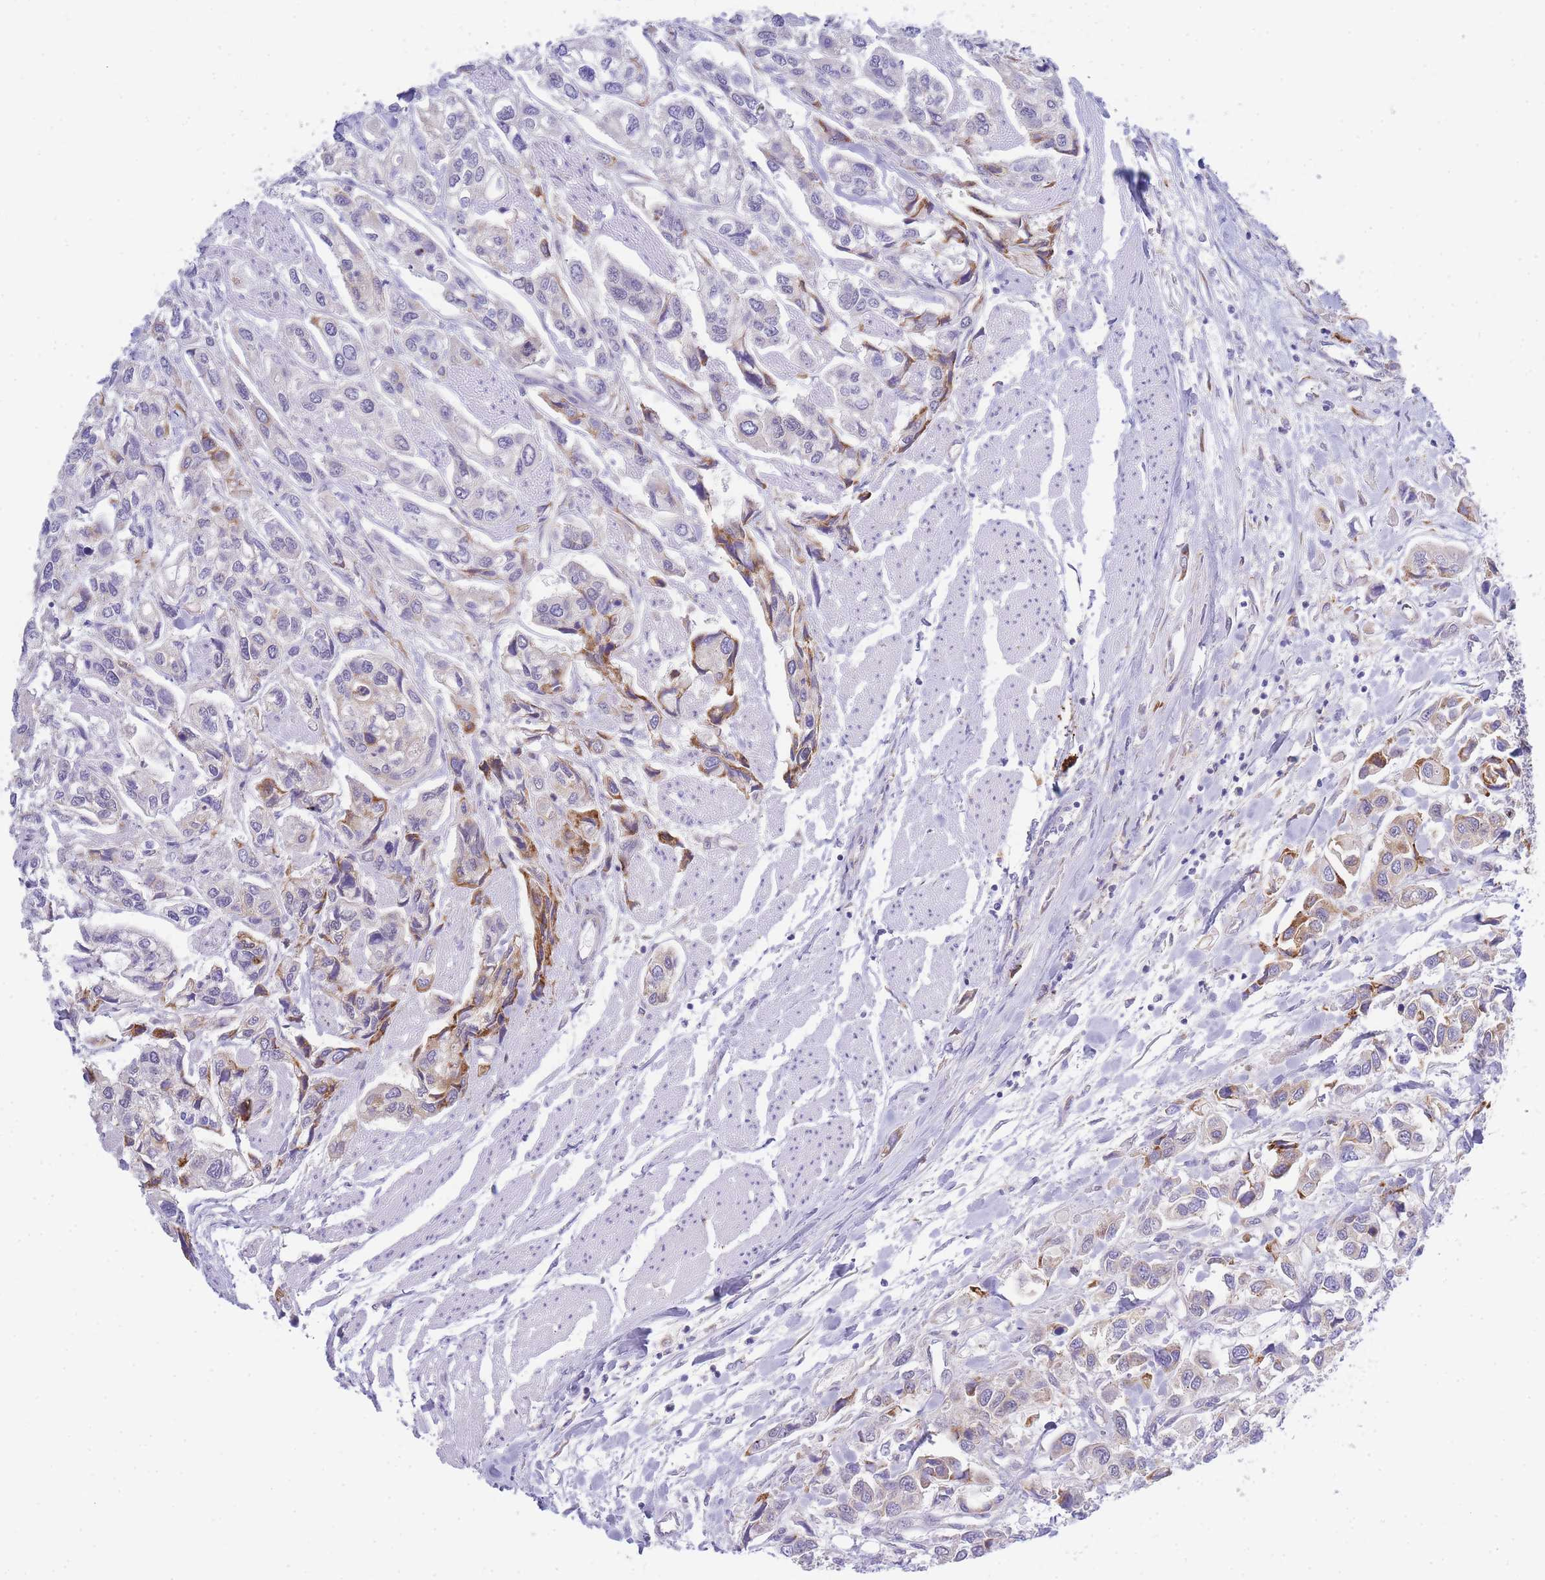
{"staining": {"intensity": "moderate", "quantity": "<25%", "location": "cytoplasmic/membranous"}, "tissue": "urothelial cancer", "cell_type": "Tumor cells", "image_type": "cancer", "snomed": [{"axis": "morphology", "description": "Urothelial carcinoma, High grade"}, {"axis": "topography", "description": "Urinary bladder"}], "caption": "Immunohistochemistry staining of urothelial cancer, which exhibits low levels of moderate cytoplasmic/membranous positivity in about <25% of tumor cells indicating moderate cytoplasmic/membranous protein staining. The staining was performed using DAB (3,3'-diaminobenzidine) (brown) for protein detection and nuclei were counterstained in hematoxylin (blue).", "gene": "ZNF510", "patient": {"sex": "male", "age": 67}}